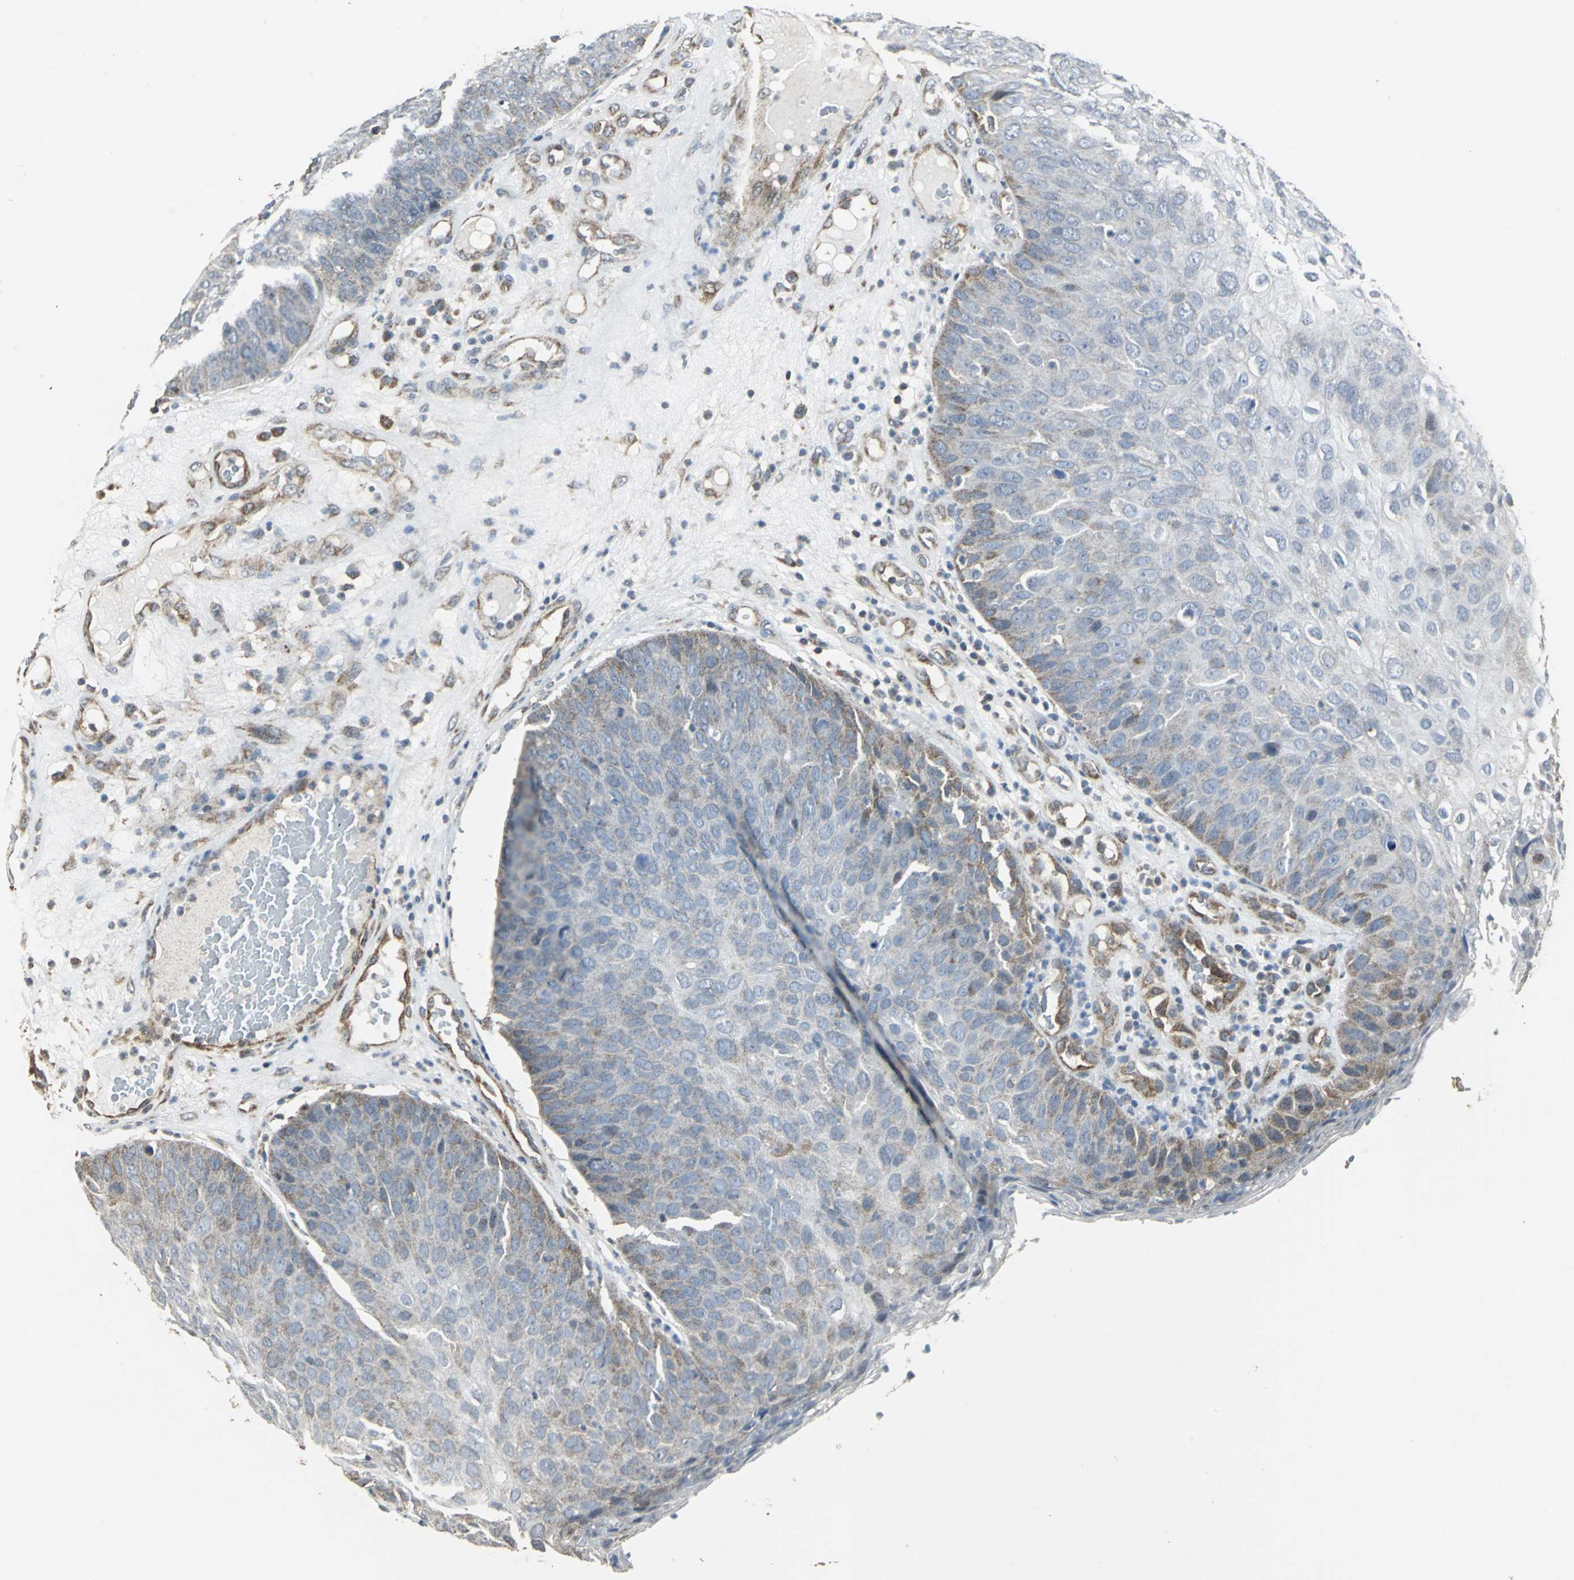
{"staining": {"intensity": "negative", "quantity": "none", "location": "none"}, "tissue": "skin cancer", "cell_type": "Tumor cells", "image_type": "cancer", "snomed": [{"axis": "morphology", "description": "Squamous cell carcinoma, NOS"}, {"axis": "topography", "description": "Skin"}], "caption": "This is an immunohistochemistry (IHC) histopathology image of human skin cancer. There is no positivity in tumor cells.", "gene": "DNAJB4", "patient": {"sex": "male", "age": 87}}